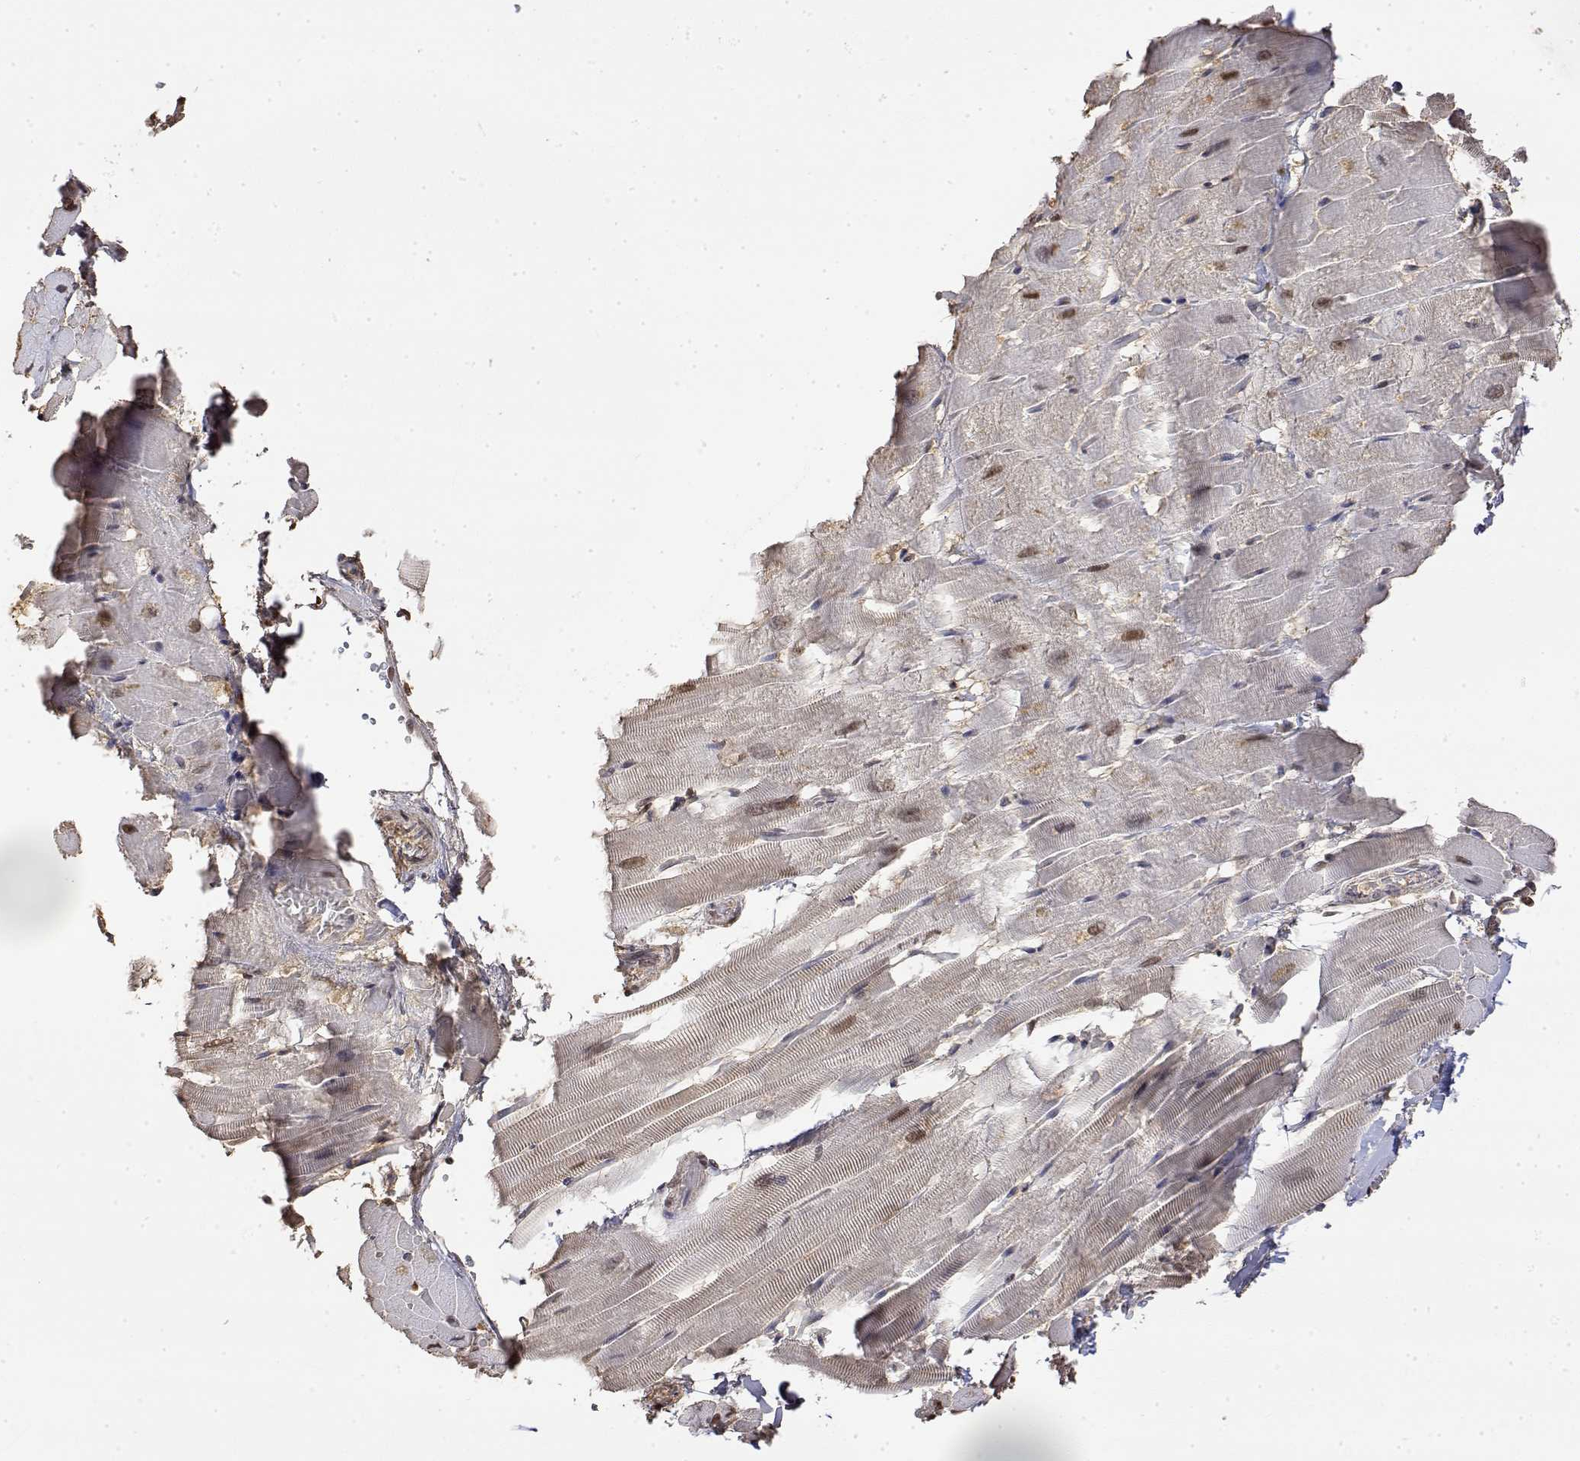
{"staining": {"intensity": "moderate", "quantity": "25%-75%", "location": "nuclear"}, "tissue": "heart muscle", "cell_type": "Cardiomyocytes", "image_type": "normal", "snomed": [{"axis": "morphology", "description": "Normal tissue, NOS"}, {"axis": "topography", "description": "Heart"}], "caption": "Immunohistochemical staining of benign human heart muscle demonstrates moderate nuclear protein staining in approximately 25%-75% of cardiomyocytes. The staining was performed using DAB (3,3'-diaminobenzidine) to visualize the protein expression in brown, while the nuclei were stained in blue with hematoxylin (Magnification: 20x).", "gene": "TPI1", "patient": {"sex": "male", "age": 37}}